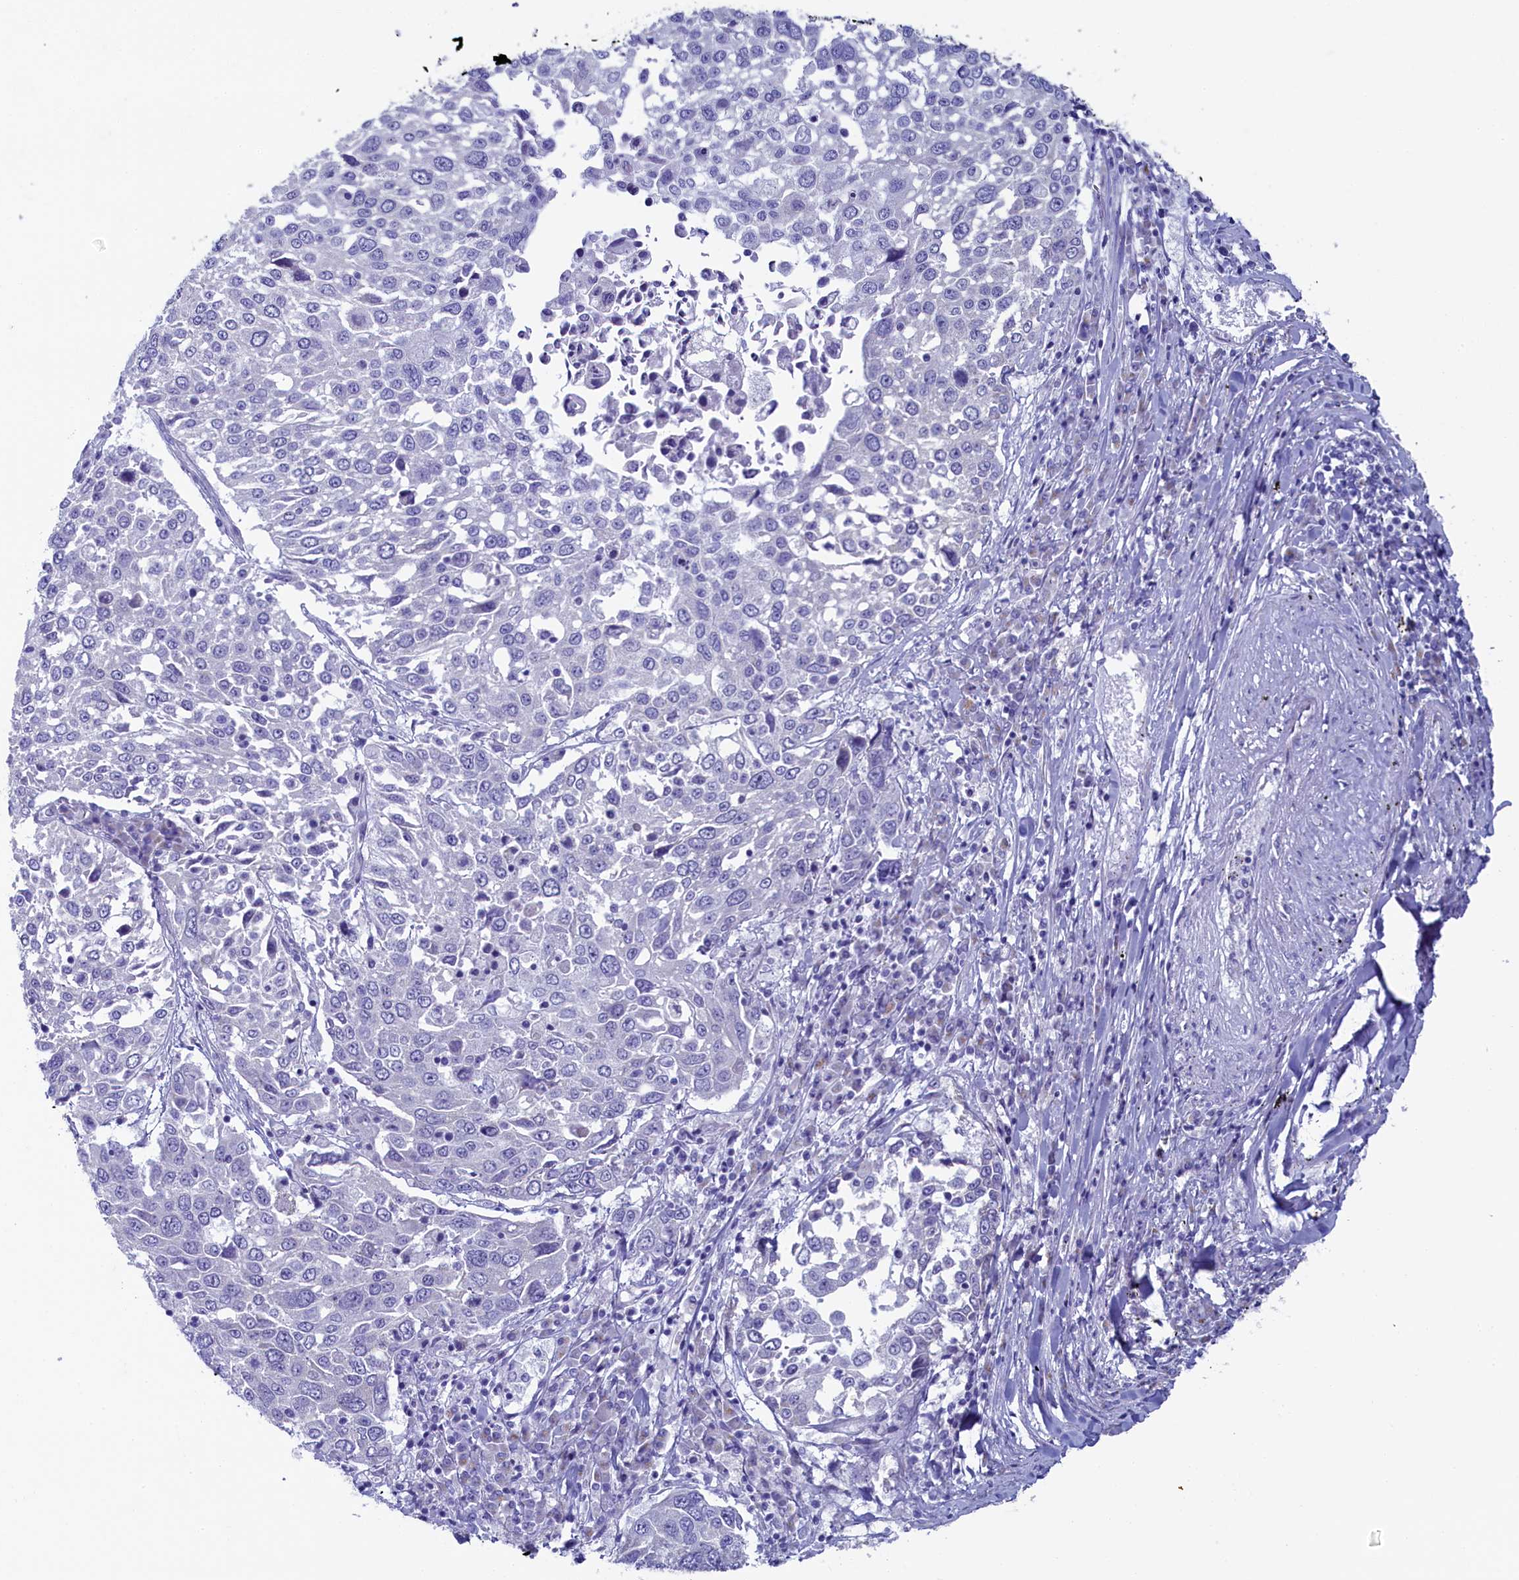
{"staining": {"intensity": "negative", "quantity": "none", "location": "none"}, "tissue": "lung cancer", "cell_type": "Tumor cells", "image_type": "cancer", "snomed": [{"axis": "morphology", "description": "Squamous cell carcinoma, NOS"}, {"axis": "topography", "description": "Lung"}], "caption": "Tumor cells show no significant protein expression in lung cancer. (DAB IHC with hematoxylin counter stain).", "gene": "SKA3", "patient": {"sex": "male", "age": 65}}